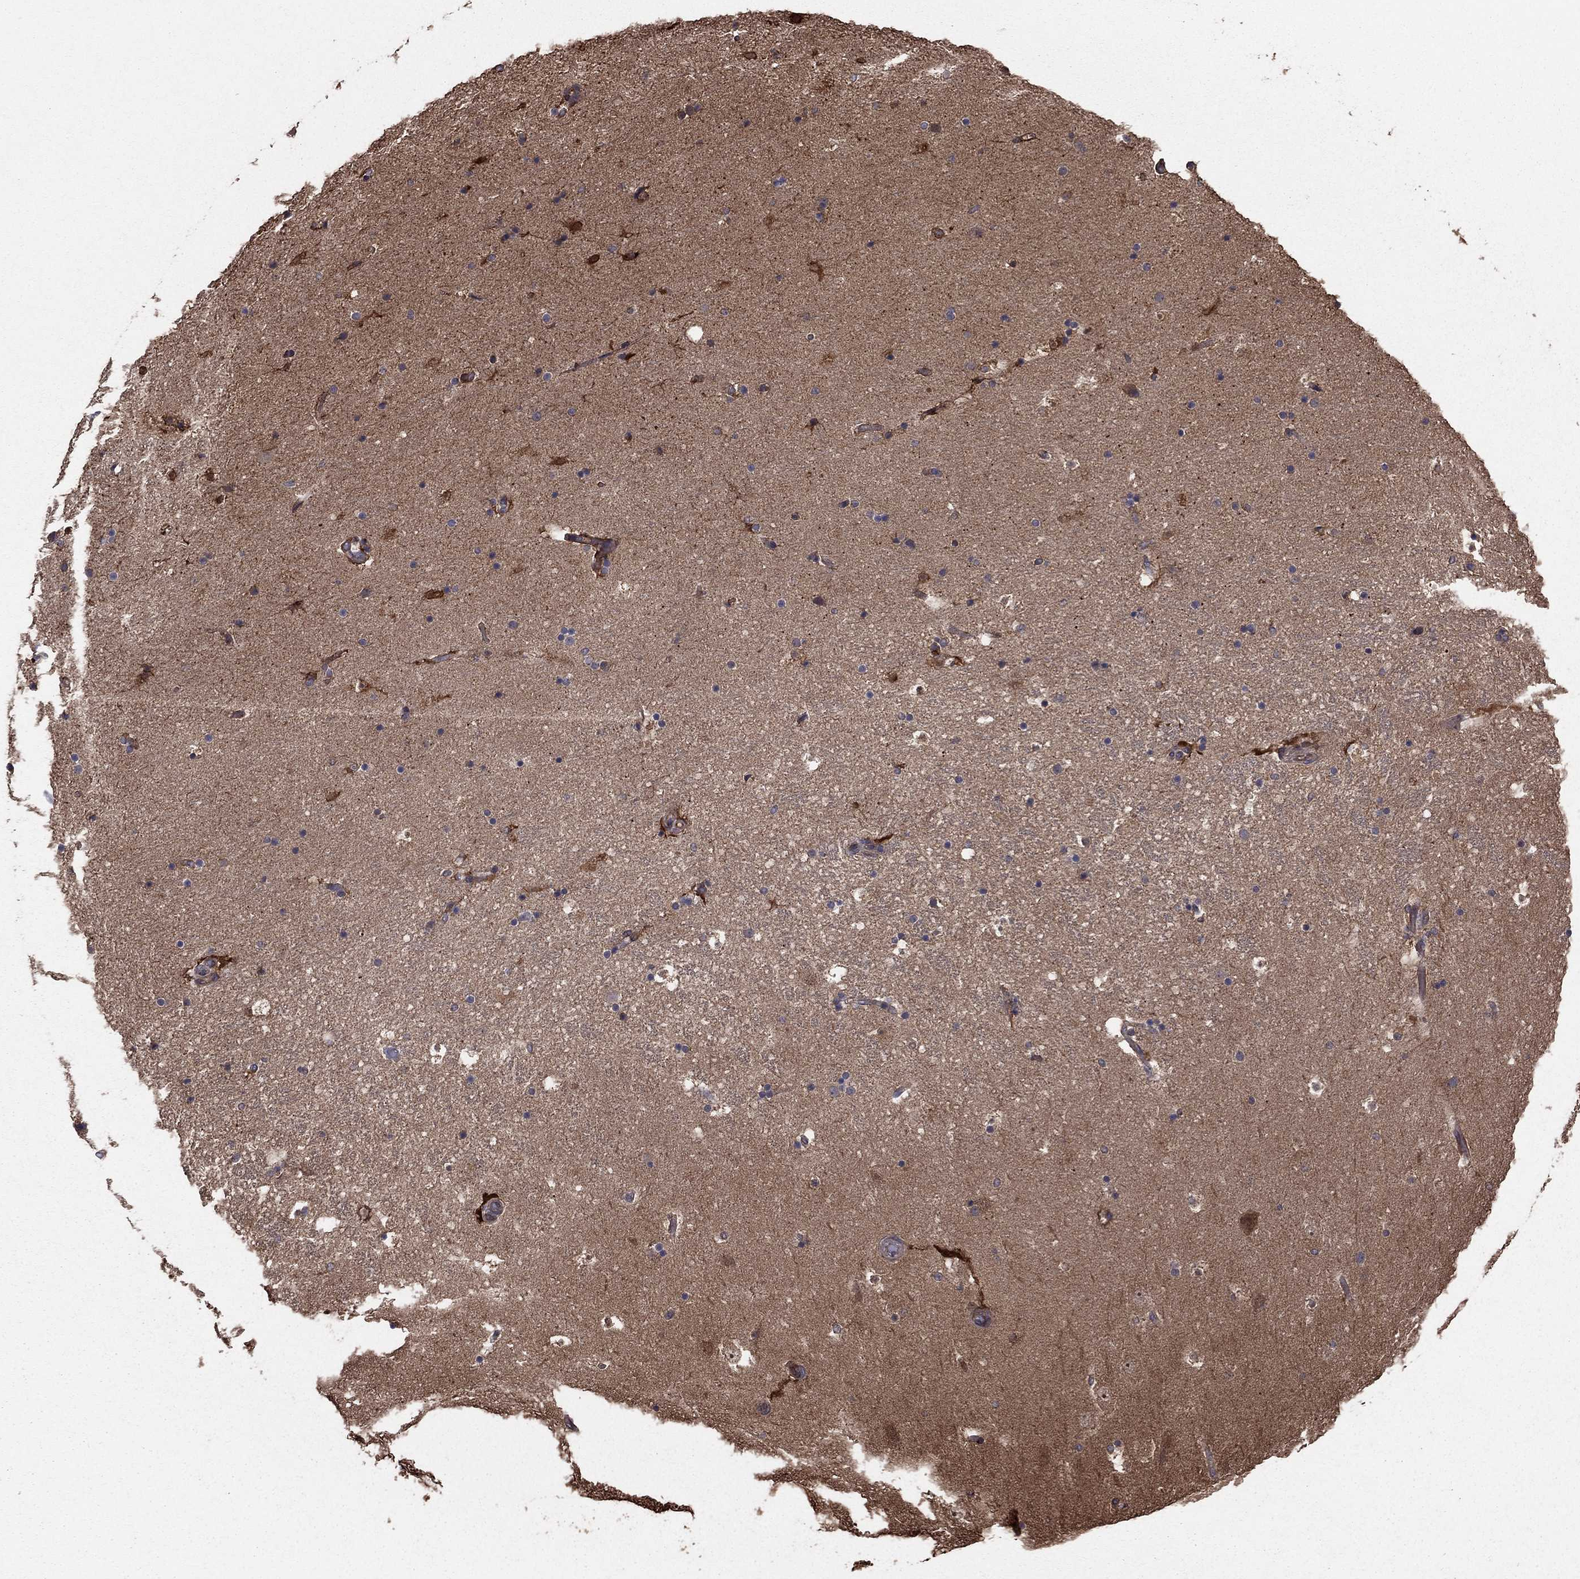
{"staining": {"intensity": "moderate", "quantity": "<25%", "location": "cytoplasmic/membranous"}, "tissue": "hippocampus", "cell_type": "Glial cells", "image_type": "normal", "snomed": [{"axis": "morphology", "description": "Normal tissue, NOS"}, {"axis": "topography", "description": "Hippocampus"}], "caption": "Immunohistochemical staining of normal hippocampus demonstrates <25% levels of moderate cytoplasmic/membranous protein positivity in approximately <25% of glial cells.", "gene": "BABAM2", "patient": {"sex": "male", "age": 51}}